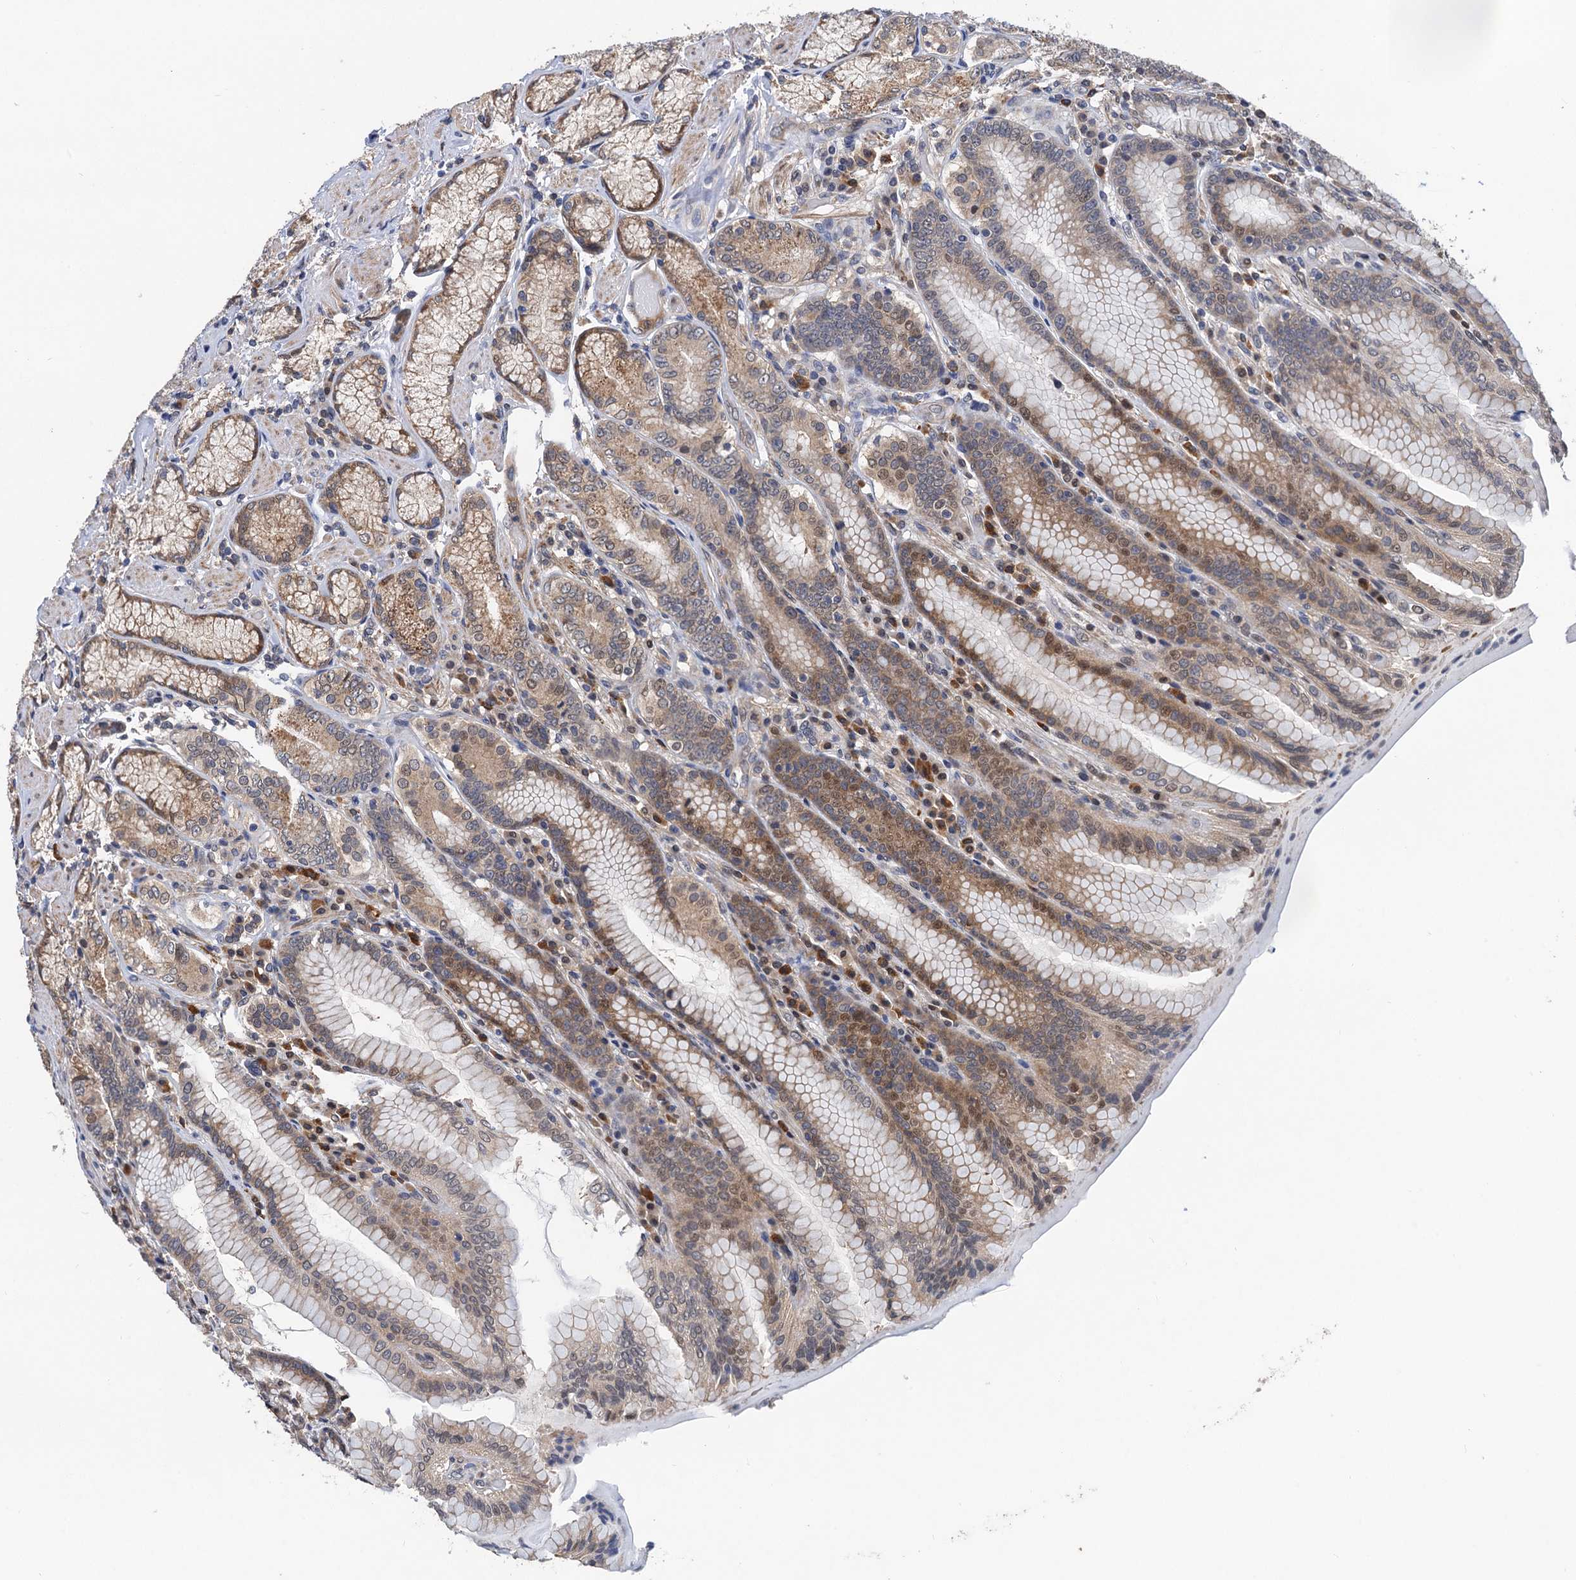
{"staining": {"intensity": "moderate", "quantity": "25%-75%", "location": "cytoplasmic/membranous,nuclear"}, "tissue": "stomach", "cell_type": "Glandular cells", "image_type": "normal", "snomed": [{"axis": "morphology", "description": "Normal tissue, NOS"}, {"axis": "topography", "description": "Stomach, upper"}, {"axis": "topography", "description": "Stomach, lower"}], "caption": "A high-resolution histopathology image shows immunohistochemistry (IHC) staining of normal stomach, which shows moderate cytoplasmic/membranous,nuclear staining in about 25%-75% of glandular cells.", "gene": "TMEM39B", "patient": {"sex": "female", "age": 76}}